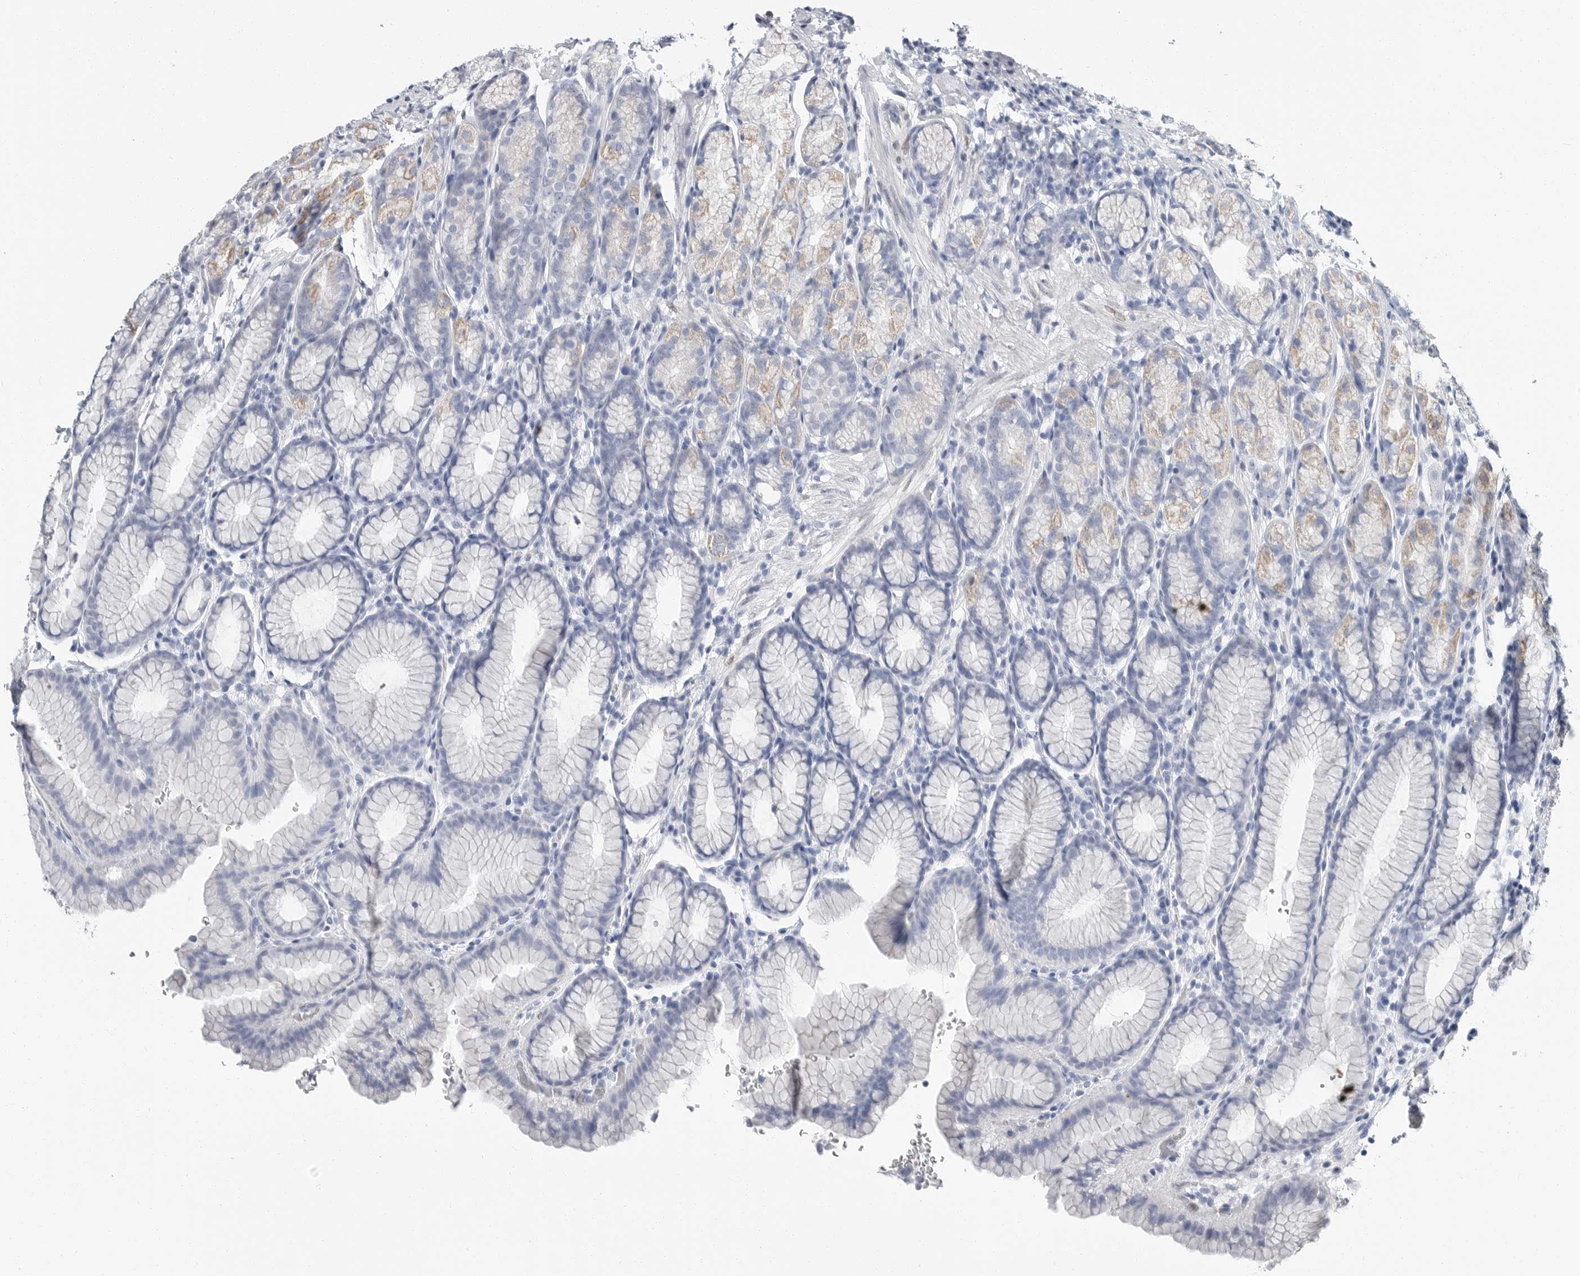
{"staining": {"intensity": "negative", "quantity": "none", "location": "none"}, "tissue": "stomach", "cell_type": "Glandular cells", "image_type": "normal", "snomed": [{"axis": "morphology", "description": "Normal tissue, NOS"}, {"axis": "topography", "description": "Stomach"}], "caption": "Histopathology image shows no significant protein expression in glandular cells of benign stomach.", "gene": "PLN", "patient": {"sex": "male", "age": 42}}